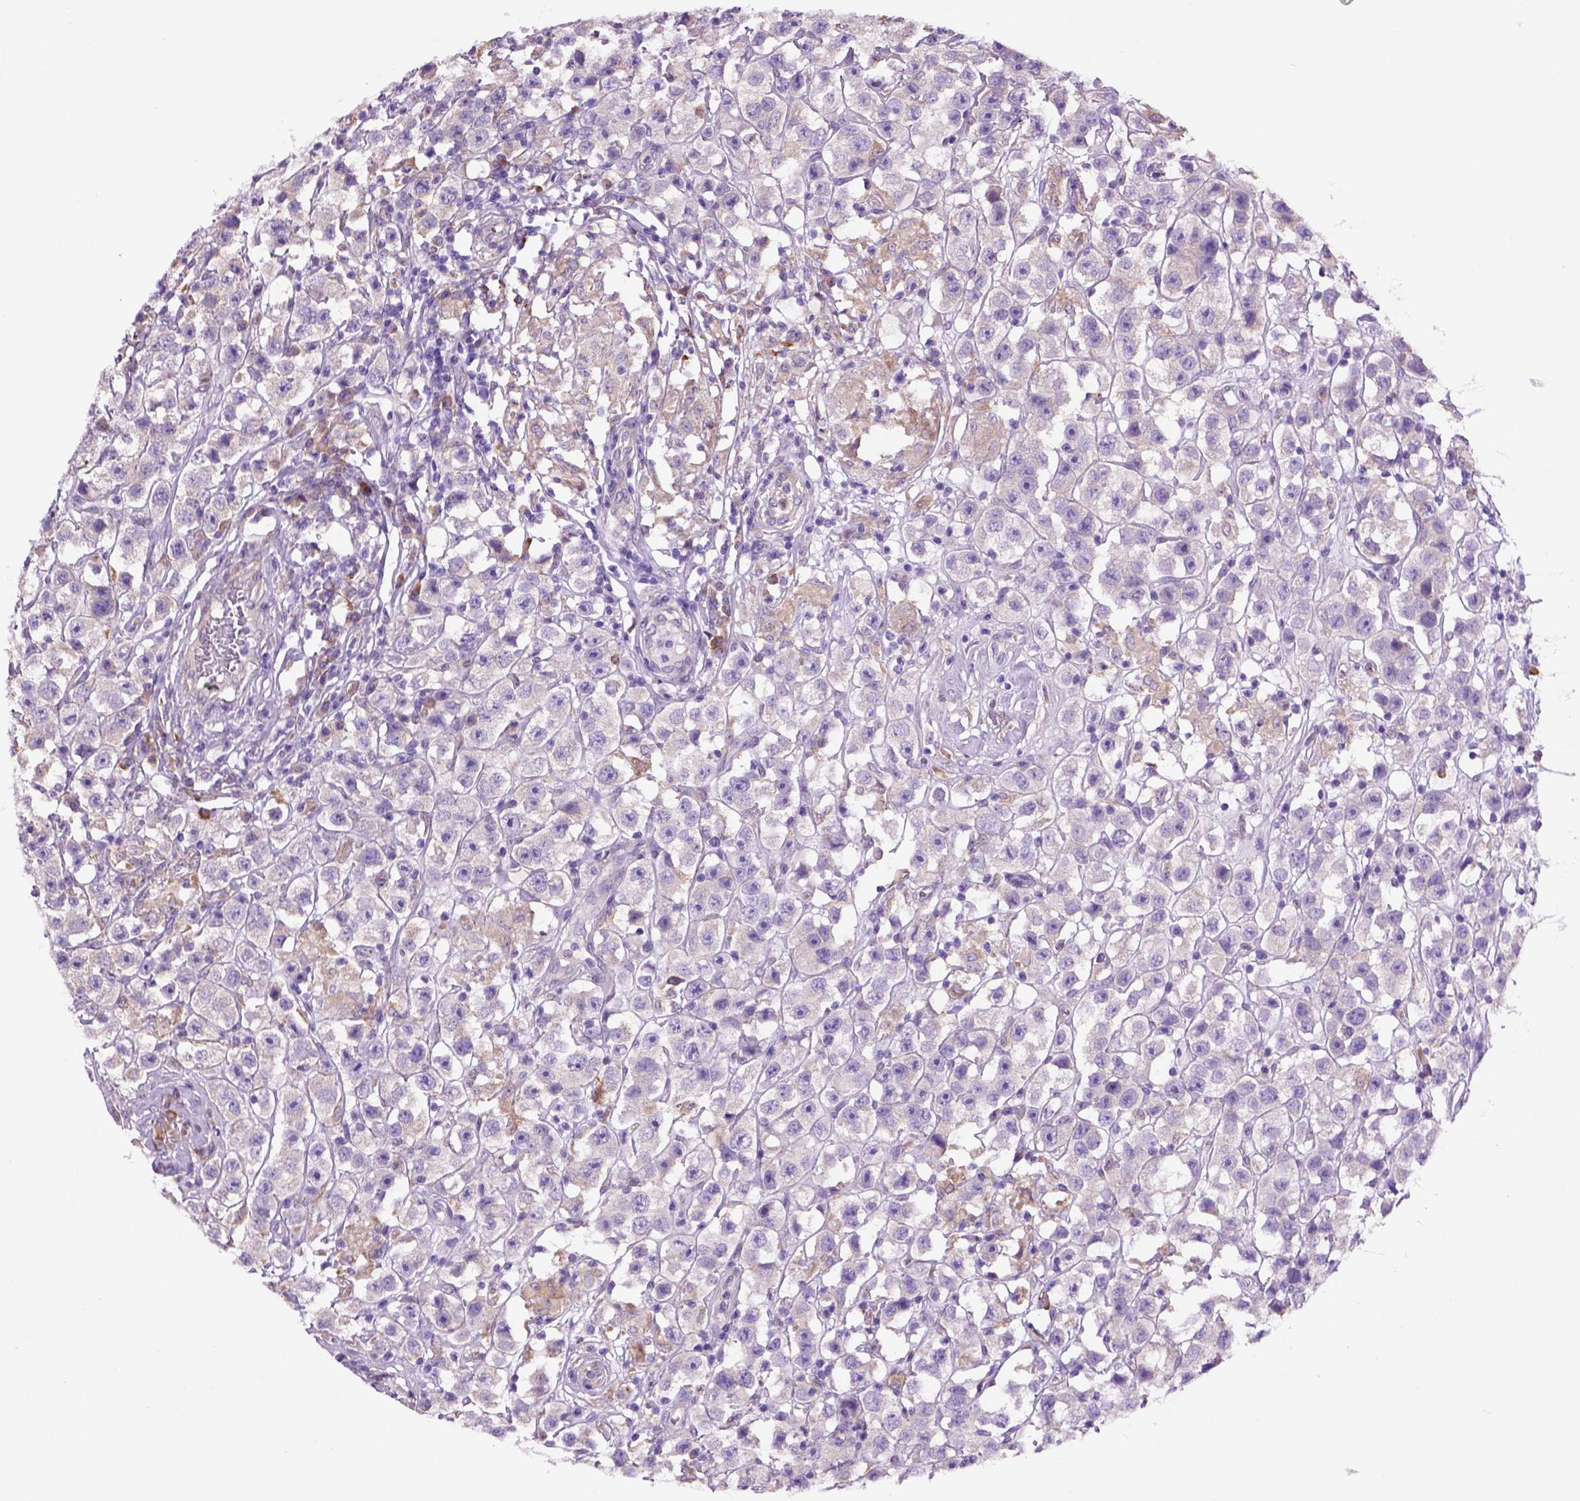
{"staining": {"intensity": "negative", "quantity": "none", "location": "none"}, "tissue": "testis cancer", "cell_type": "Tumor cells", "image_type": "cancer", "snomed": [{"axis": "morphology", "description": "Seminoma, NOS"}, {"axis": "topography", "description": "Testis"}], "caption": "DAB (3,3'-diaminobenzidine) immunohistochemical staining of seminoma (testis) demonstrates no significant positivity in tumor cells.", "gene": "PIAS3", "patient": {"sex": "male", "age": 45}}